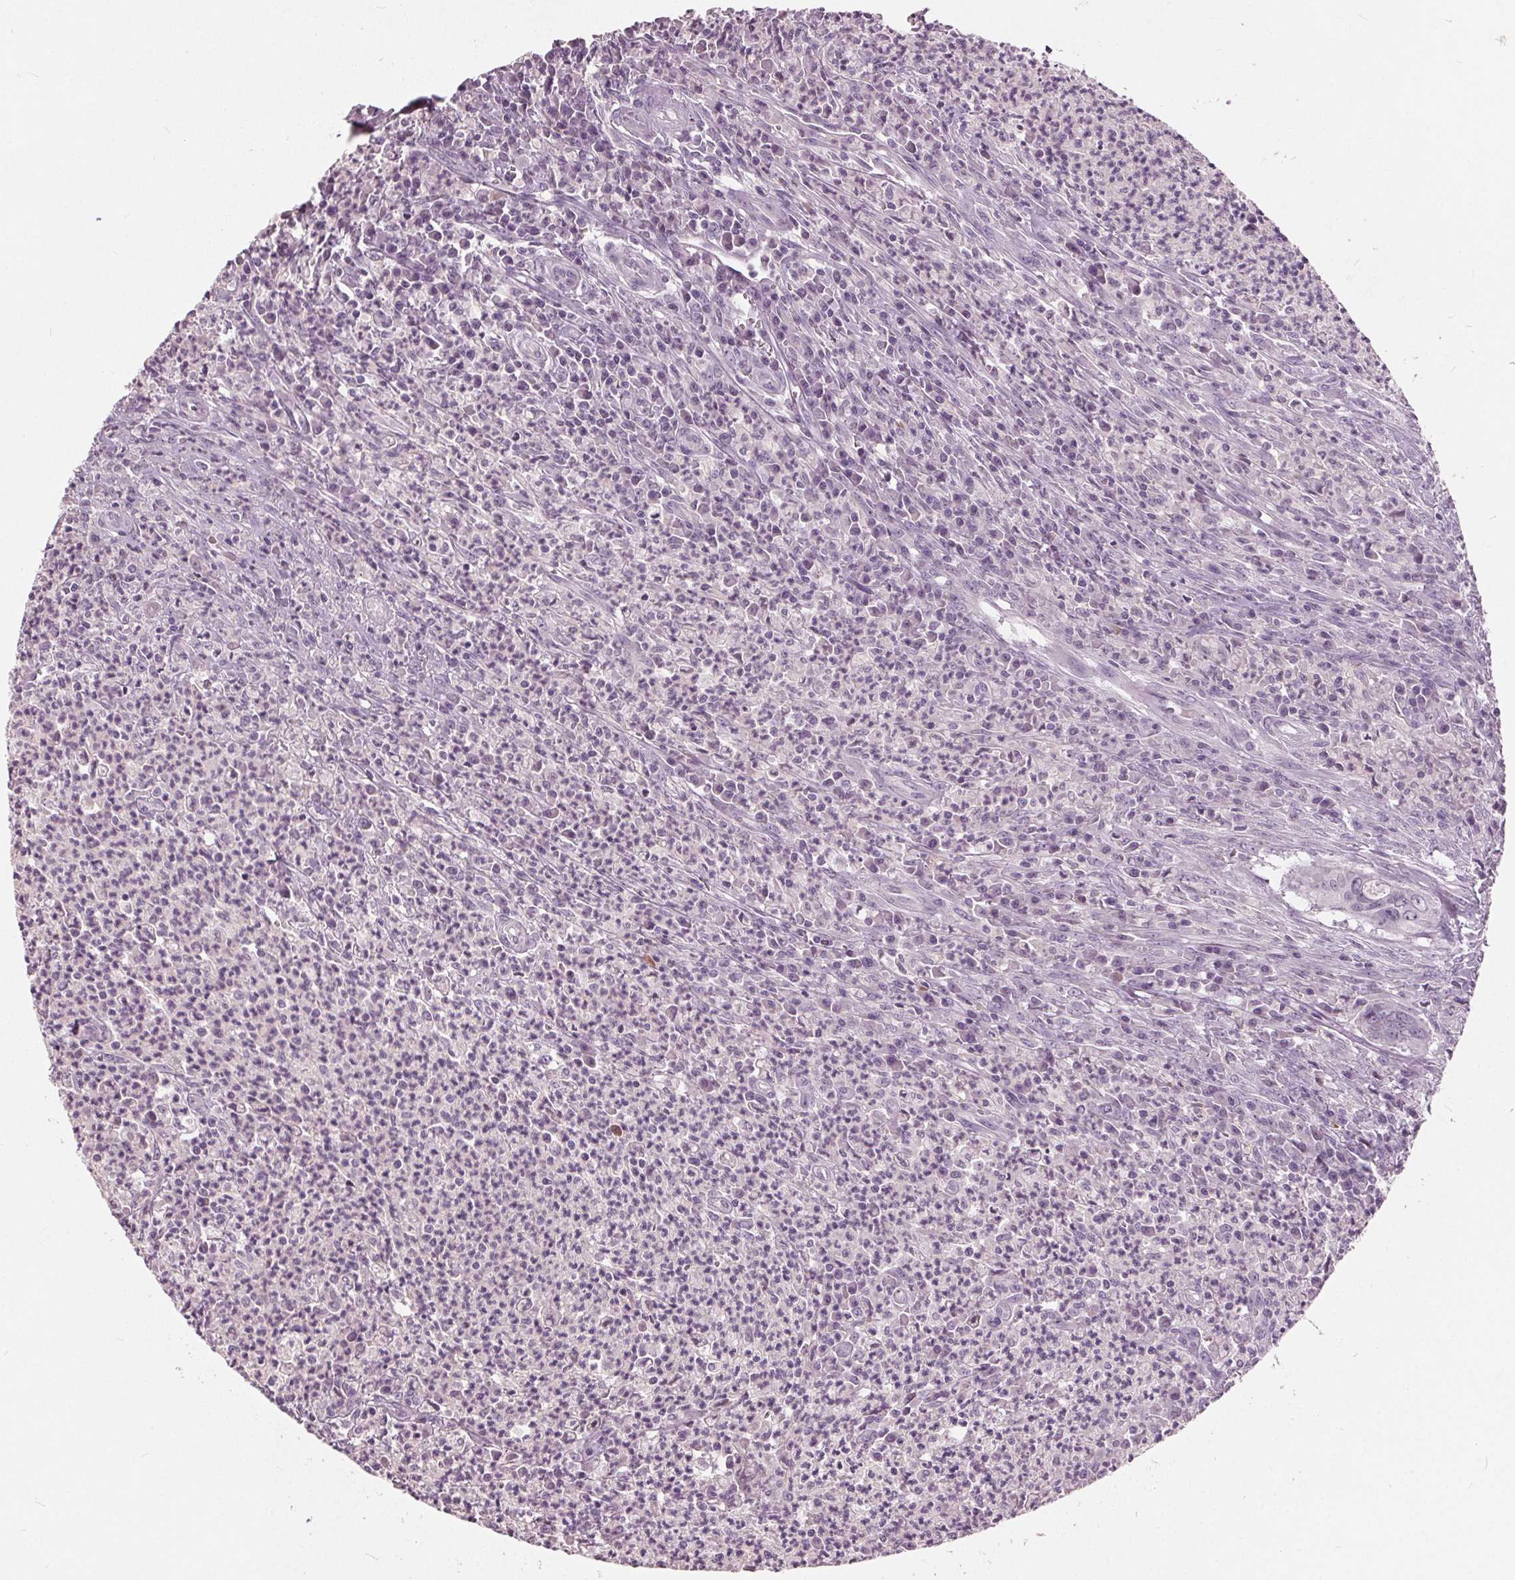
{"staining": {"intensity": "negative", "quantity": "none", "location": "none"}, "tissue": "colorectal cancer", "cell_type": "Tumor cells", "image_type": "cancer", "snomed": [{"axis": "morphology", "description": "Adenocarcinoma, NOS"}, {"axis": "topography", "description": "Colon"}], "caption": "DAB immunohistochemical staining of human adenocarcinoma (colorectal) demonstrates no significant positivity in tumor cells.", "gene": "TKFC", "patient": {"sex": "female", "age": 74}}